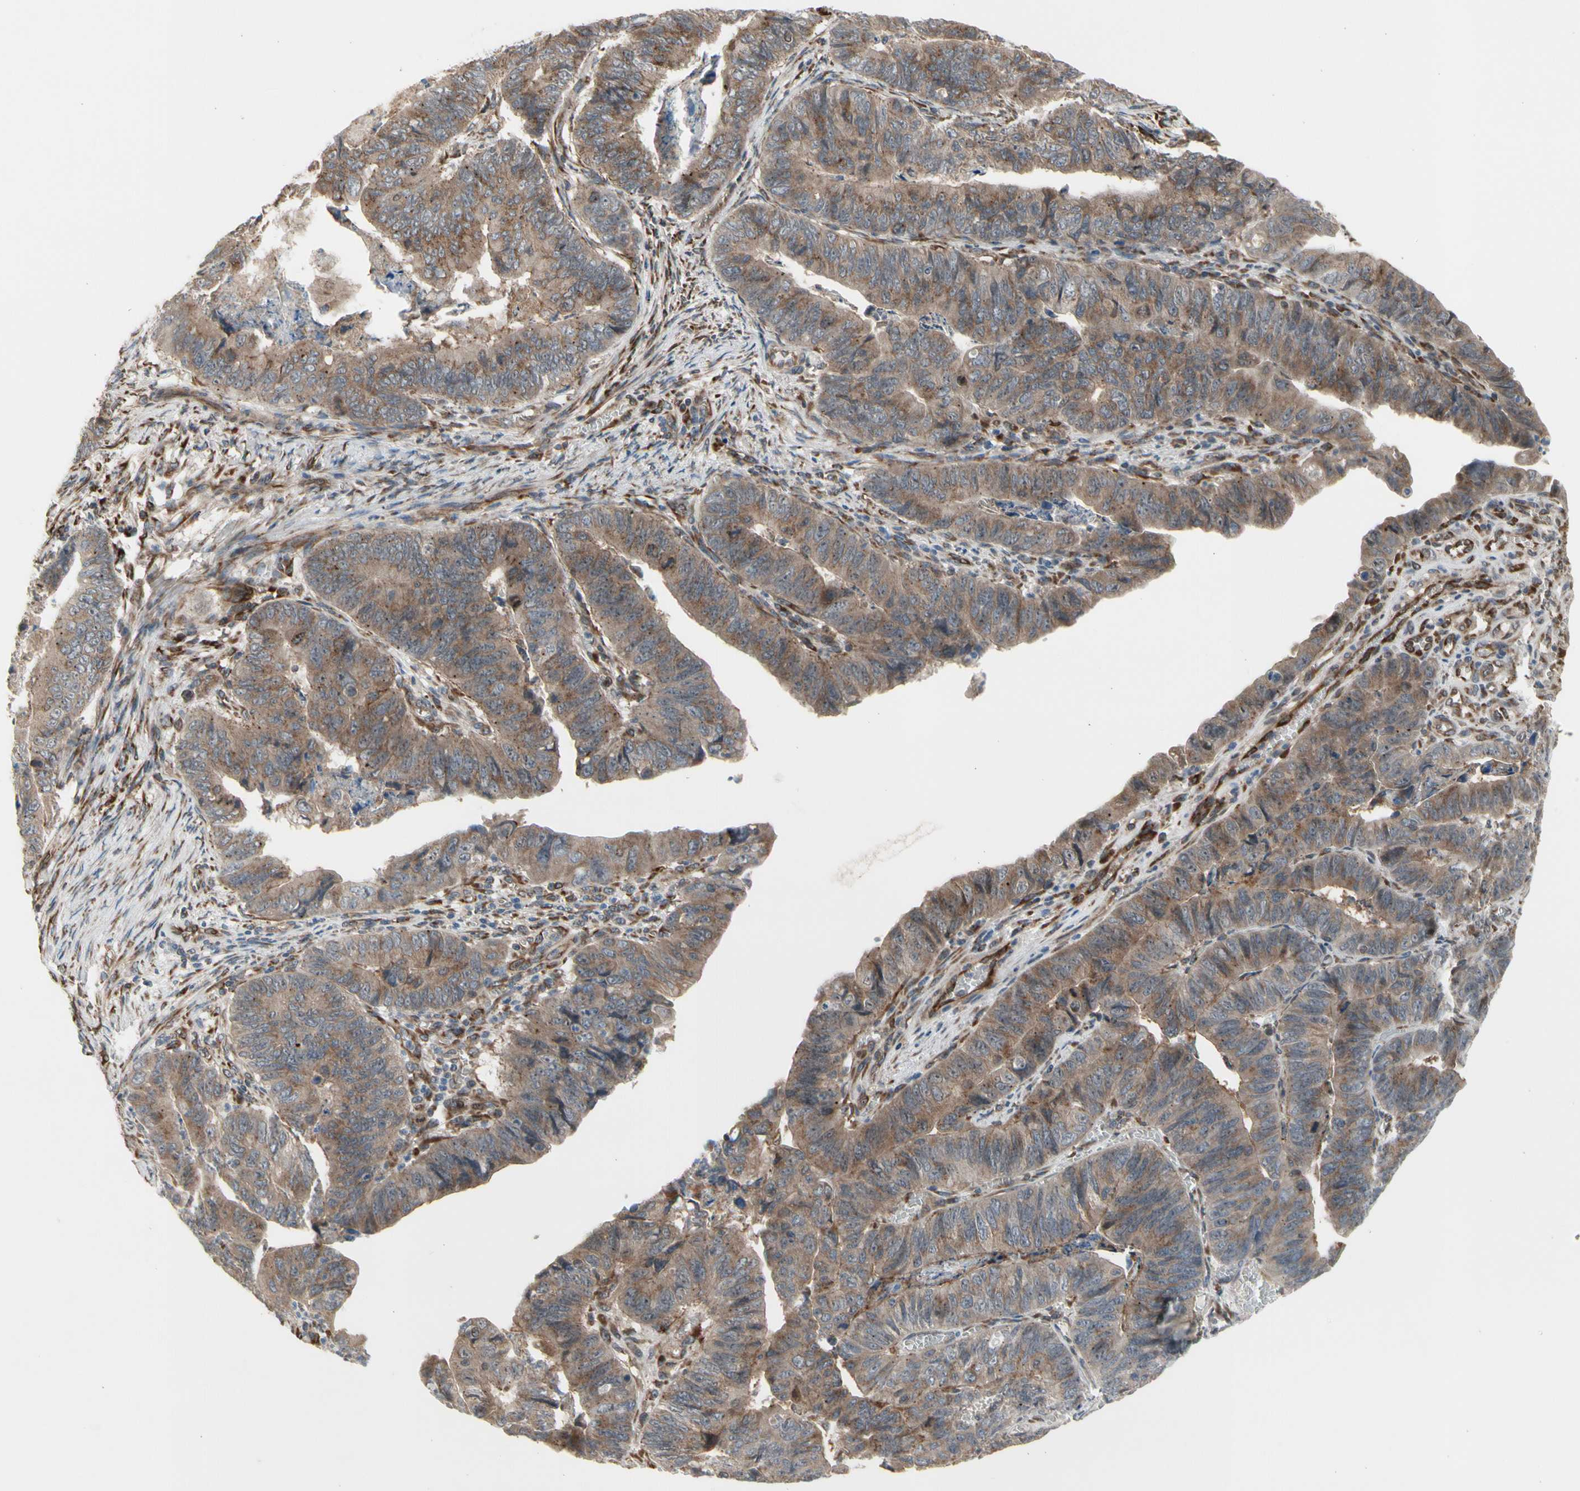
{"staining": {"intensity": "moderate", "quantity": ">75%", "location": "cytoplasmic/membranous"}, "tissue": "stomach cancer", "cell_type": "Tumor cells", "image_type": "cancer", "snomed": [{"axis": "morphology", "description": "Adenocarcinoma, NOS"}, {"axis": "topography", "description": "Stomach, lower"}], "caption": "Immunohistochemistry (IHC) histopathology image of neoplastic tissue: stomach cancer (adenocarcinoma) stained using immunohistochemistry shows medium levels of moderate protein expression localized specifically in the cytoplasmic/membranous of tumor cells, appearing as a cytoplasmic/membranous brown color.", "gene": "SLC39A9", "patient": {"sex": "male", "age": 77}}